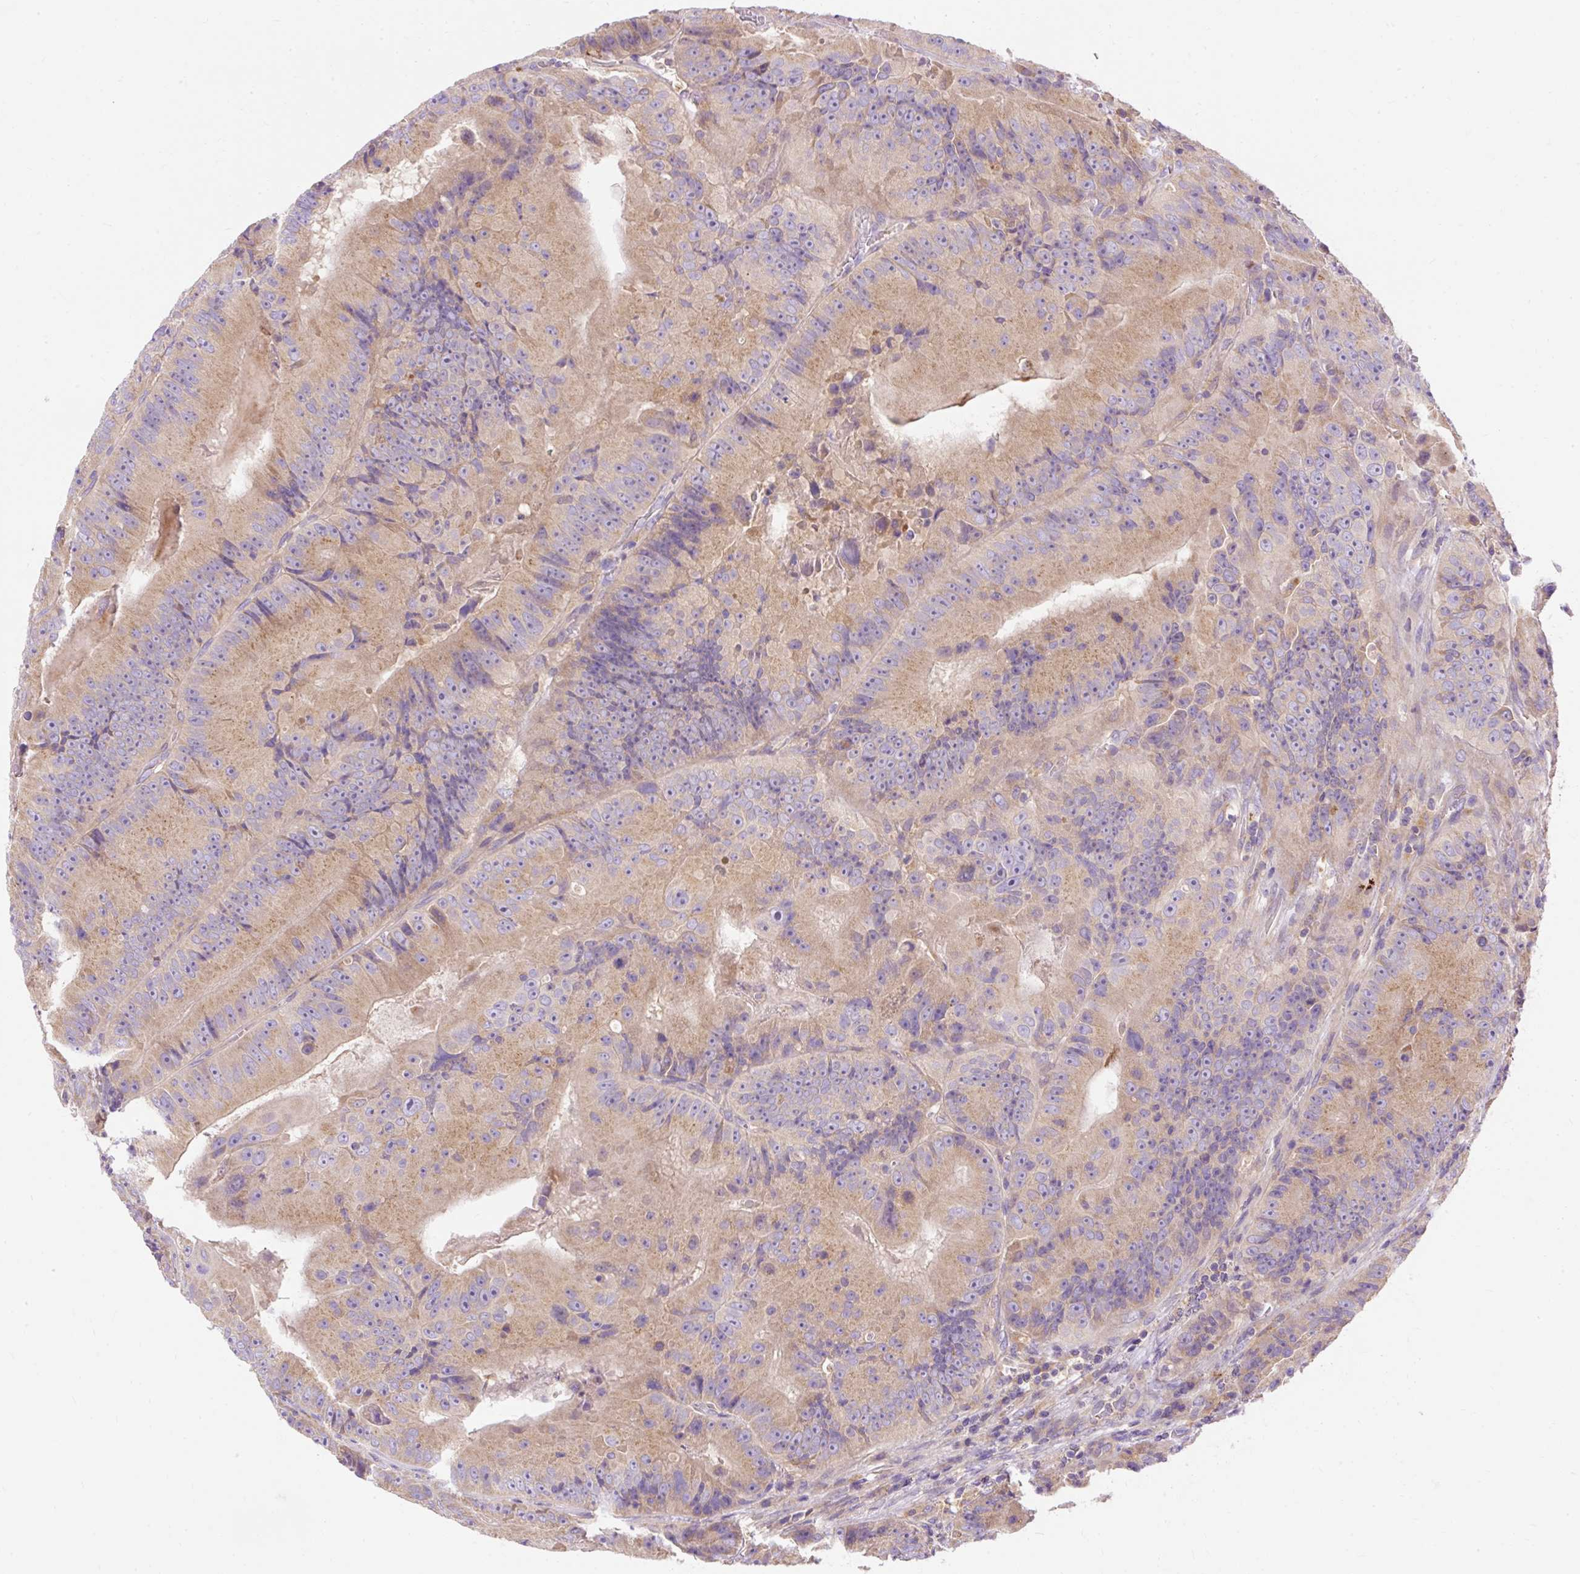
{"staining": {"intensity": "weak", "quantity": ">75%", "location": "cytoplasmic/membranous"}, "tissue": "colorectal cancer", "cell_type": "Tumor cells", "image_type": "cancer", "snomed": [{"axis": "morphology", "description": "Adenocarcinoma, NOS"}, {"axis": "topography", "description": "Colon"}], "caption": "A brown stain highlights weak cytoplasmic/membranous staining of a protein in colorectal cancer (adenocarcinoma) tumor cells.", "gene": "OR4K15", "patient": {"sex": "female", "age": 86}}